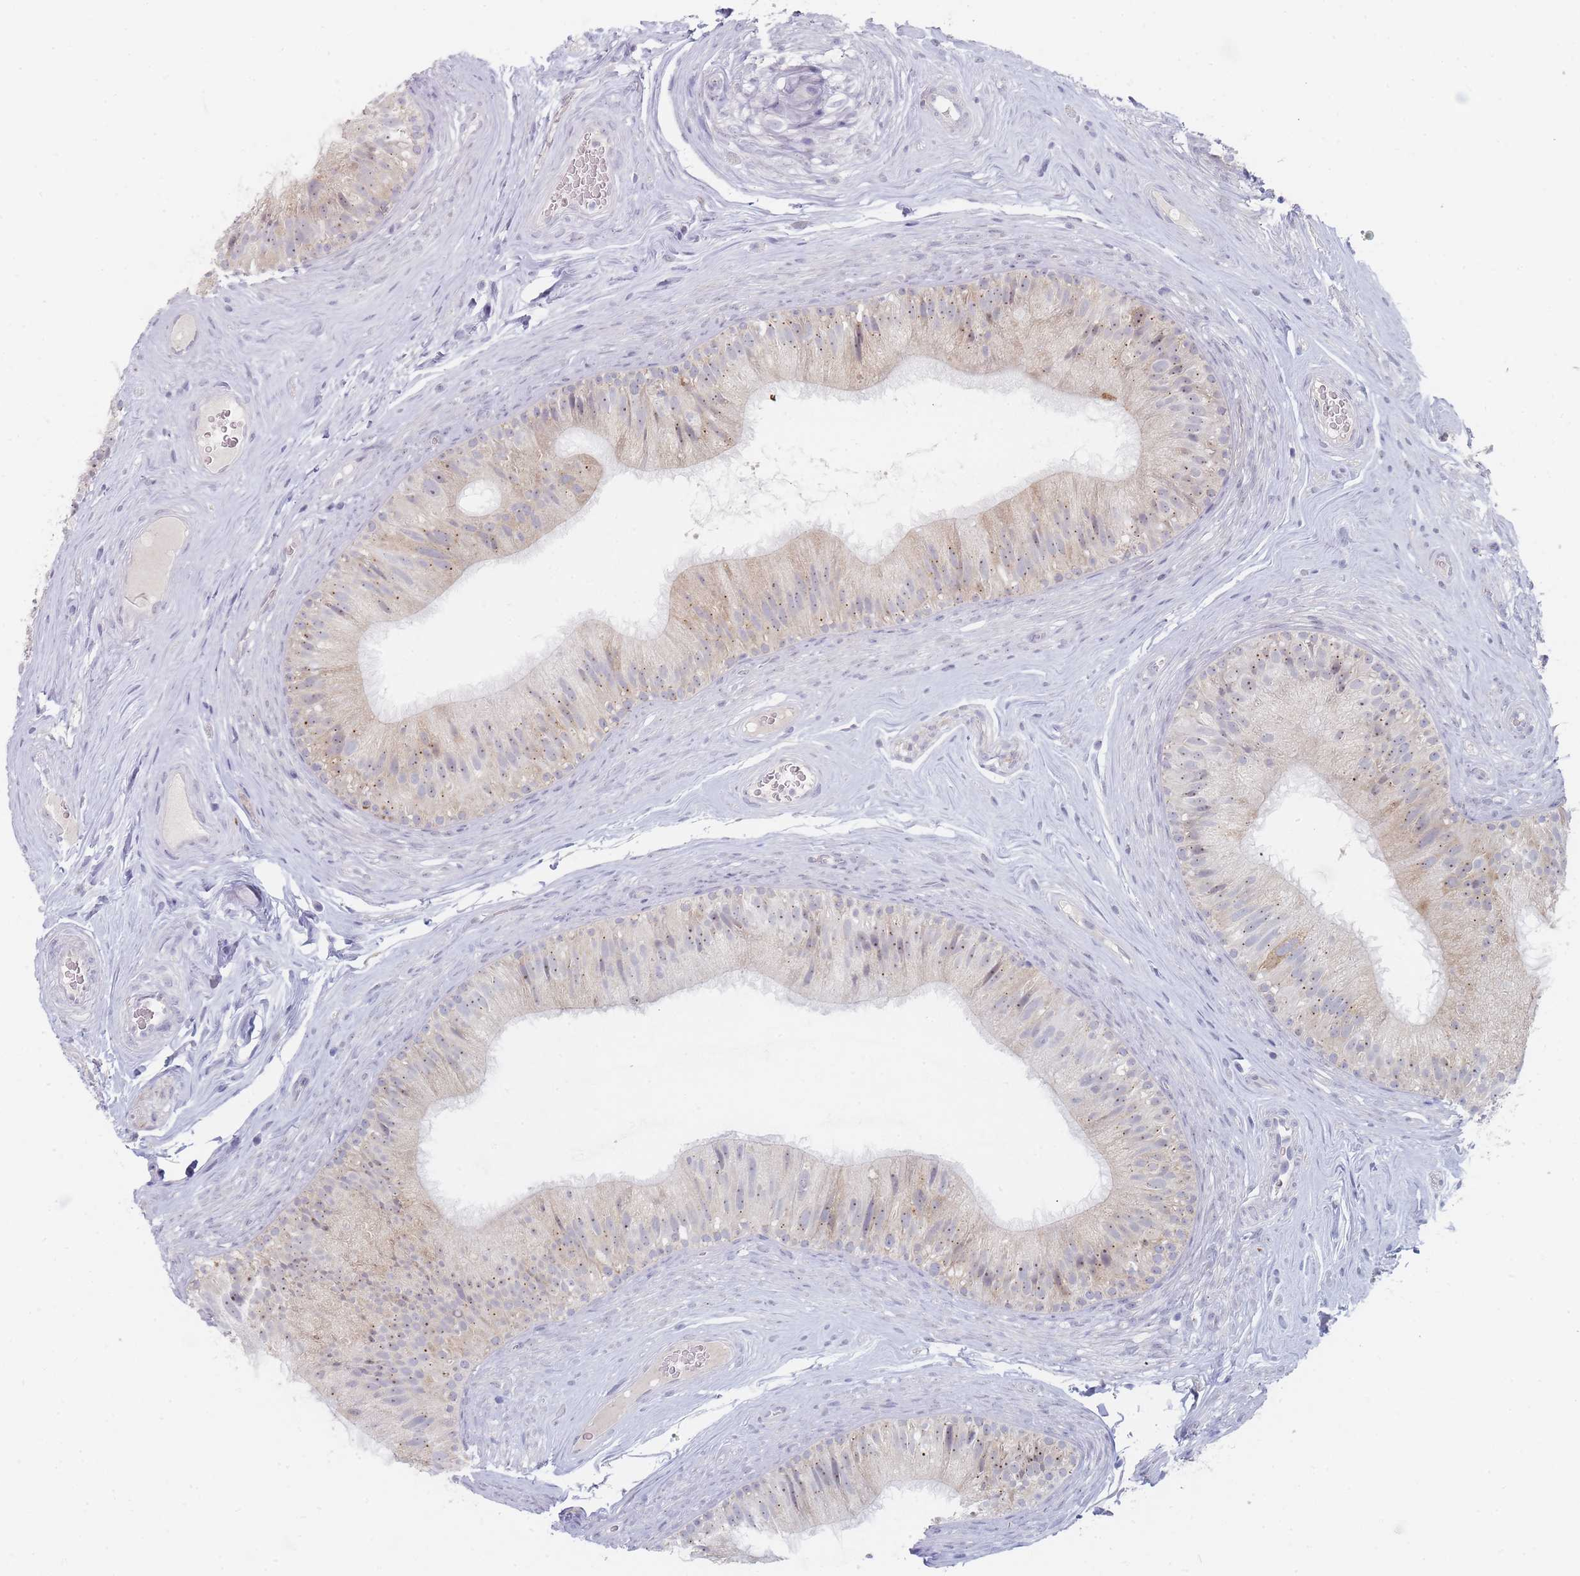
{"staining": {"intensity": "weak", "quantity": "25%-75%", "location": "nuclear"}, "tissue": "epididymis", "cell_type": "Glandular cells", "image_type": "normal", "snomed": [{"axis": "morphology", "description": "Normal tissue, NOS"}, {"axis": "topography", "description": "Epididymis"}], "caption": "Approximately 25%-75% of glandular cells in unremarkable human epididymis show weak nuclear protein positivity as visualized by brown immunohistochemical staining.", "gene": "RNF8", "patient": {"sex": "male", "age": 34}}